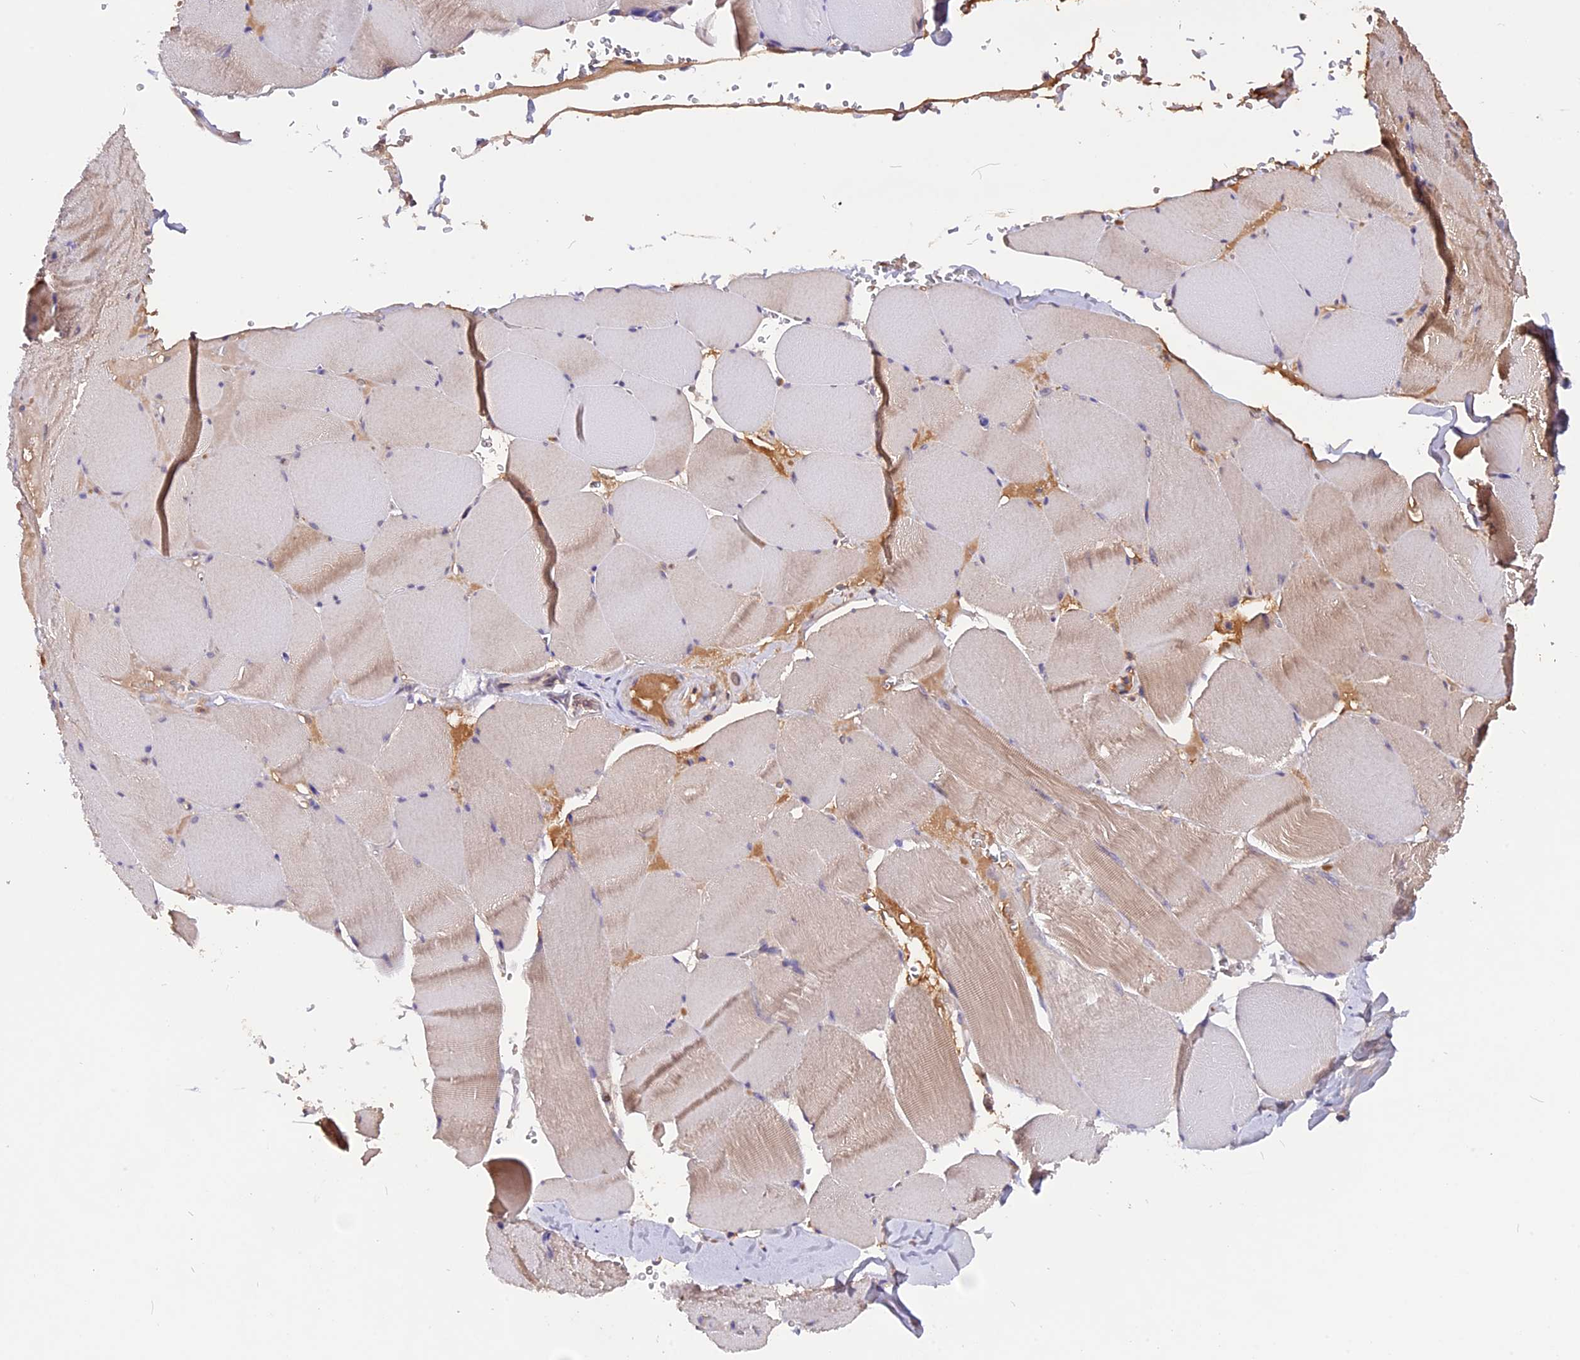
{"staining": {"intensity": "weak", "quantity": "25%-75%", "location": "cytoplasmic/membranous"}, "tissue": "skeletal muscle", "cell_type": "Myocytes", "image_type": "normal", "snomed": [{"axis": "morphology", "description": "Normal tissue, NOS"}, {"axis": "topography", "description": "Skeletal muscle"}, {"axis": "topography", "description": "Head-Neck"}], "caption": "This photomicrograph displays benign skeletal muscle stained with immunohistochemistry to label a protein in brown. The cytoplasmic/membranous of myocytes show weak positivity for the protein. Nuclei are counter-stained blue.", "gene": "MARK4", "patient": {"sex": "male", "age": 66}}